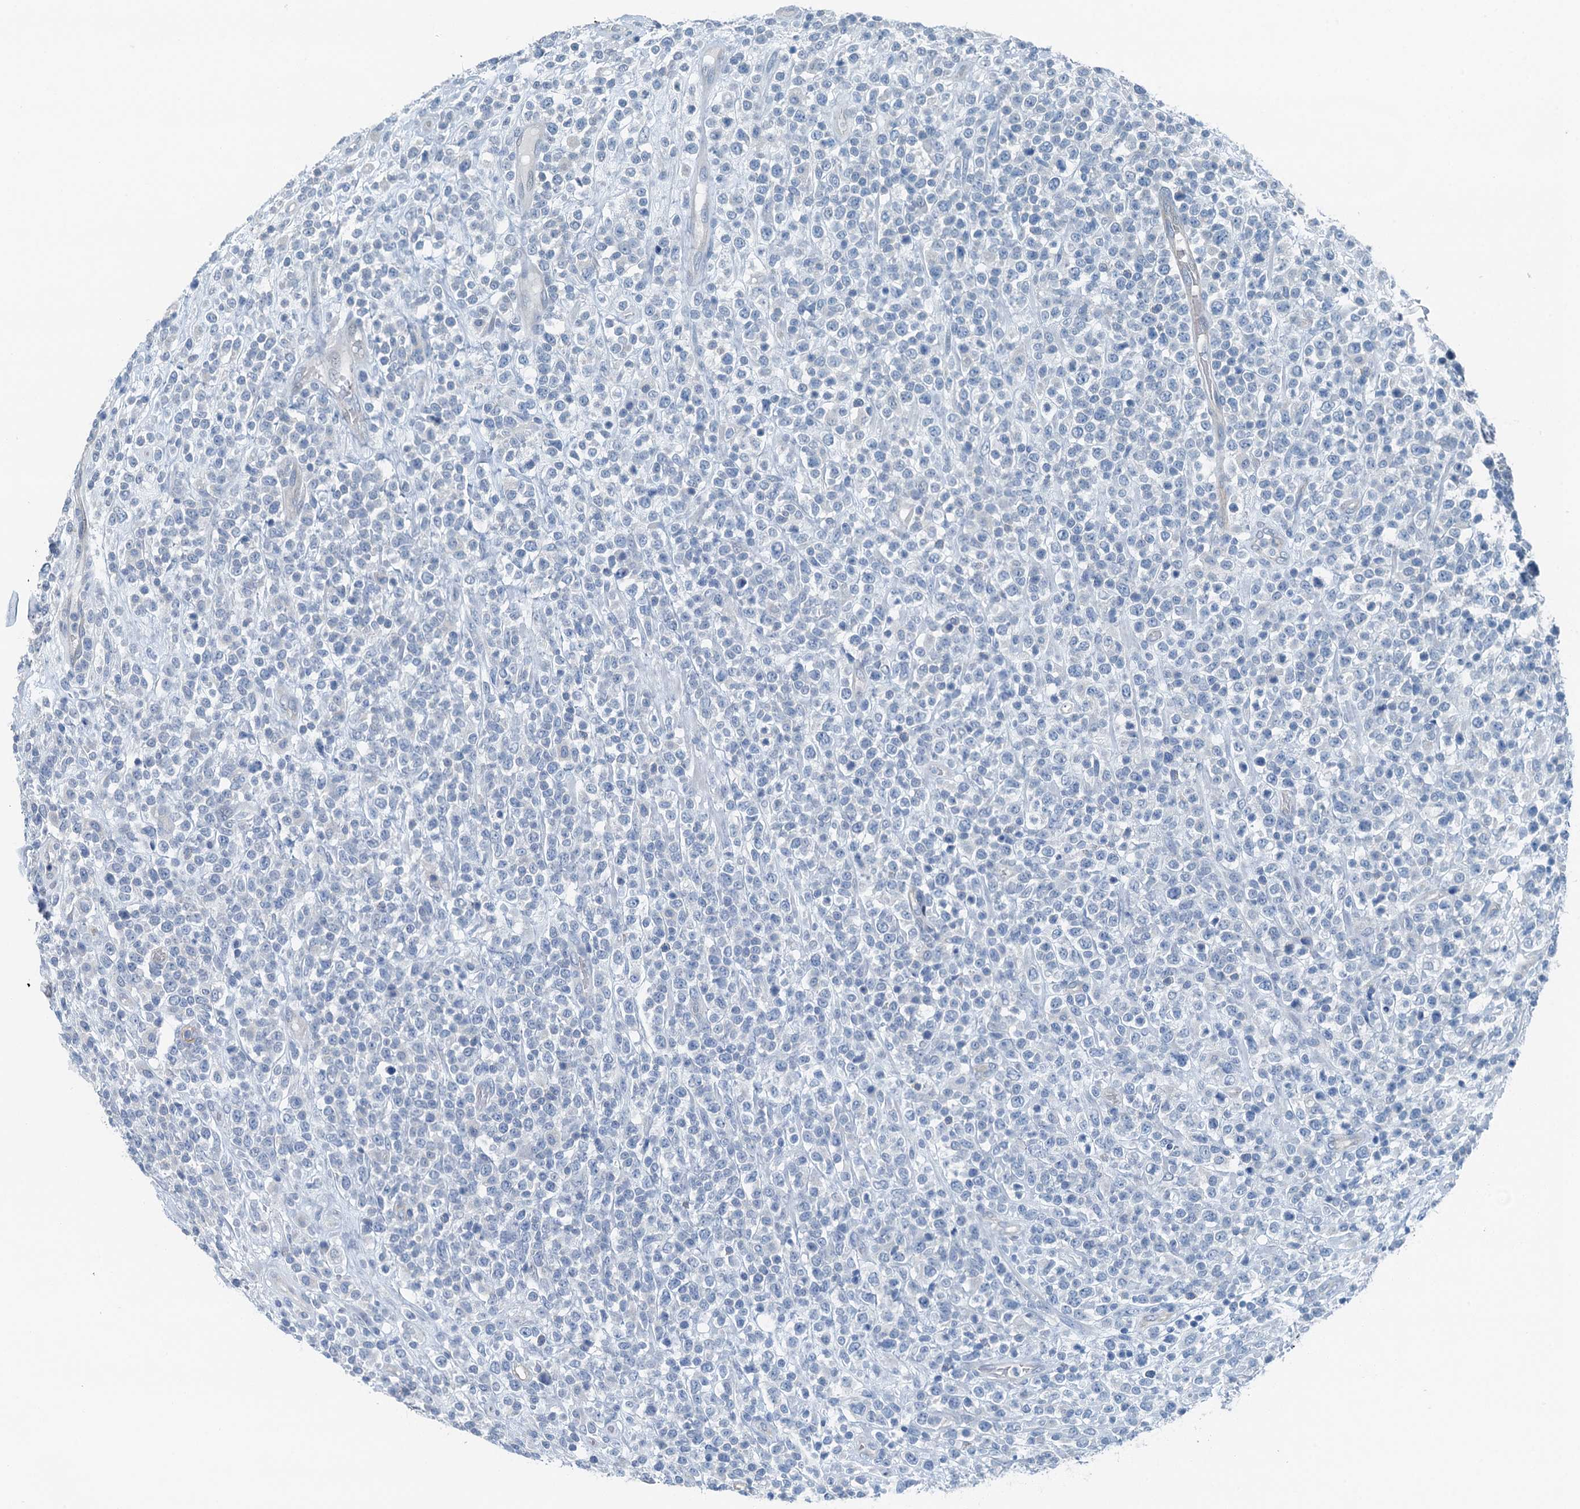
{"staining": {"intensity": "negative", "quantity": "none", "location": "none"}, "tissue": "lymphoma", "cell_type": "Tumor cells", "image_type": "cancer", "snomed": [{"axis": "morphology", "description": "Malignant lymphoma, non-Hodgkin's type, High grade"}, {"axis": "topography", "description": "Colon"}], "caption": "An immunohistochemistry (IHC) histopathology image of malignant lymphoma, non-Hodgkin's type (high-grade) is shown. There is no staining in tumor cells of malignant lymphoma, non-Hodgkin's type (high-grade).", "gene": "GFOD2", "patient": {"sex": "female", "age": 53}}